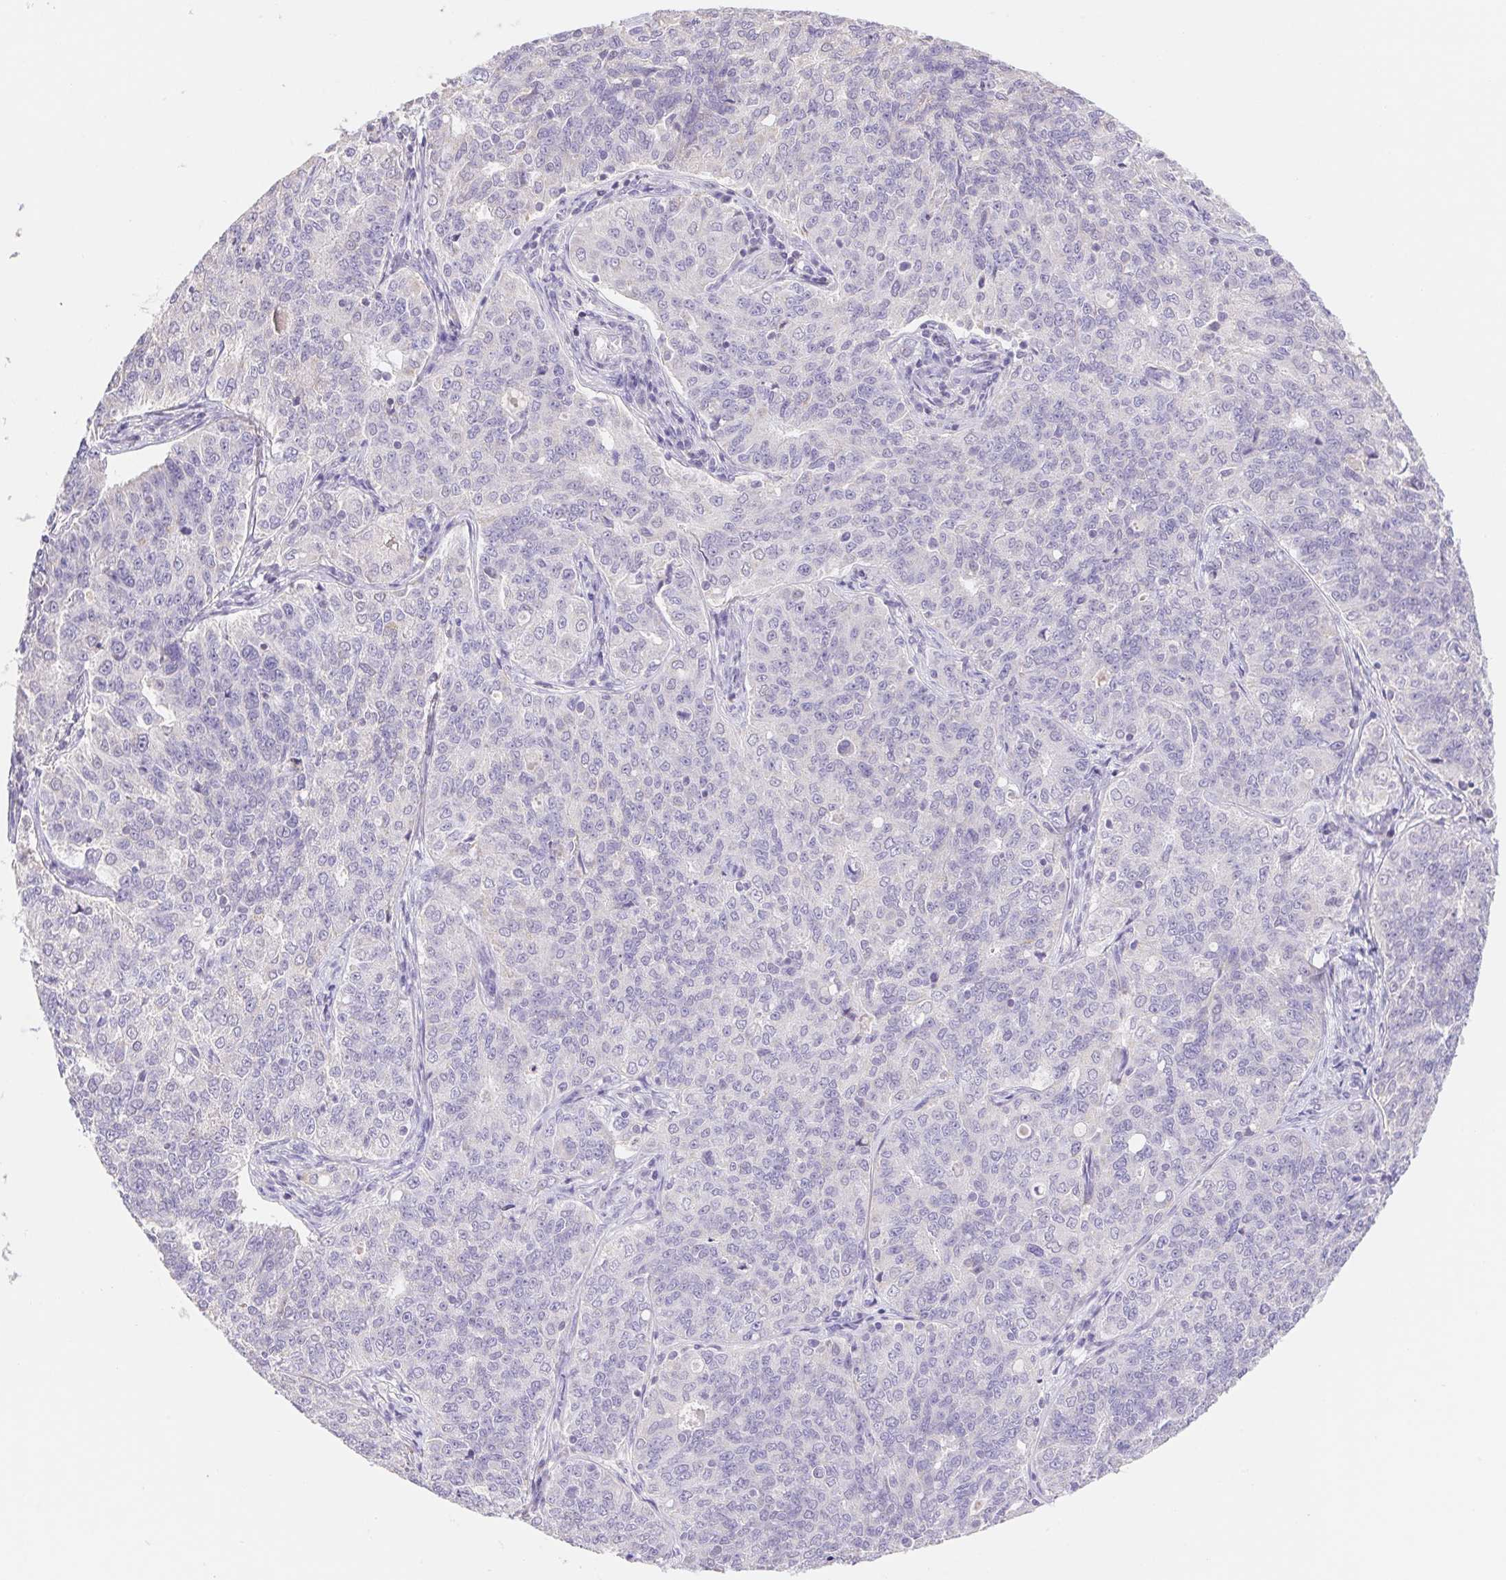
{"staining": {"intensity": "negative", "quantity": "none", "location": "none"}, "tissue": "endometrial cancer", "cell_type": "Tumor cells", "image_type": "cancer", "snomed": [{"axis": "morphology", "description": "Adenocarcinoma, NOS"}, {"axis": "topography", "description": "Endometrium"}], "caption": "A high-resolution histopathology image shows immunohistochemistry staining of endometrial cancer, which shows no significant expression in tumor cells.", "gene": "FKBP6", "patient": {"sex": "female", "age": 43}}